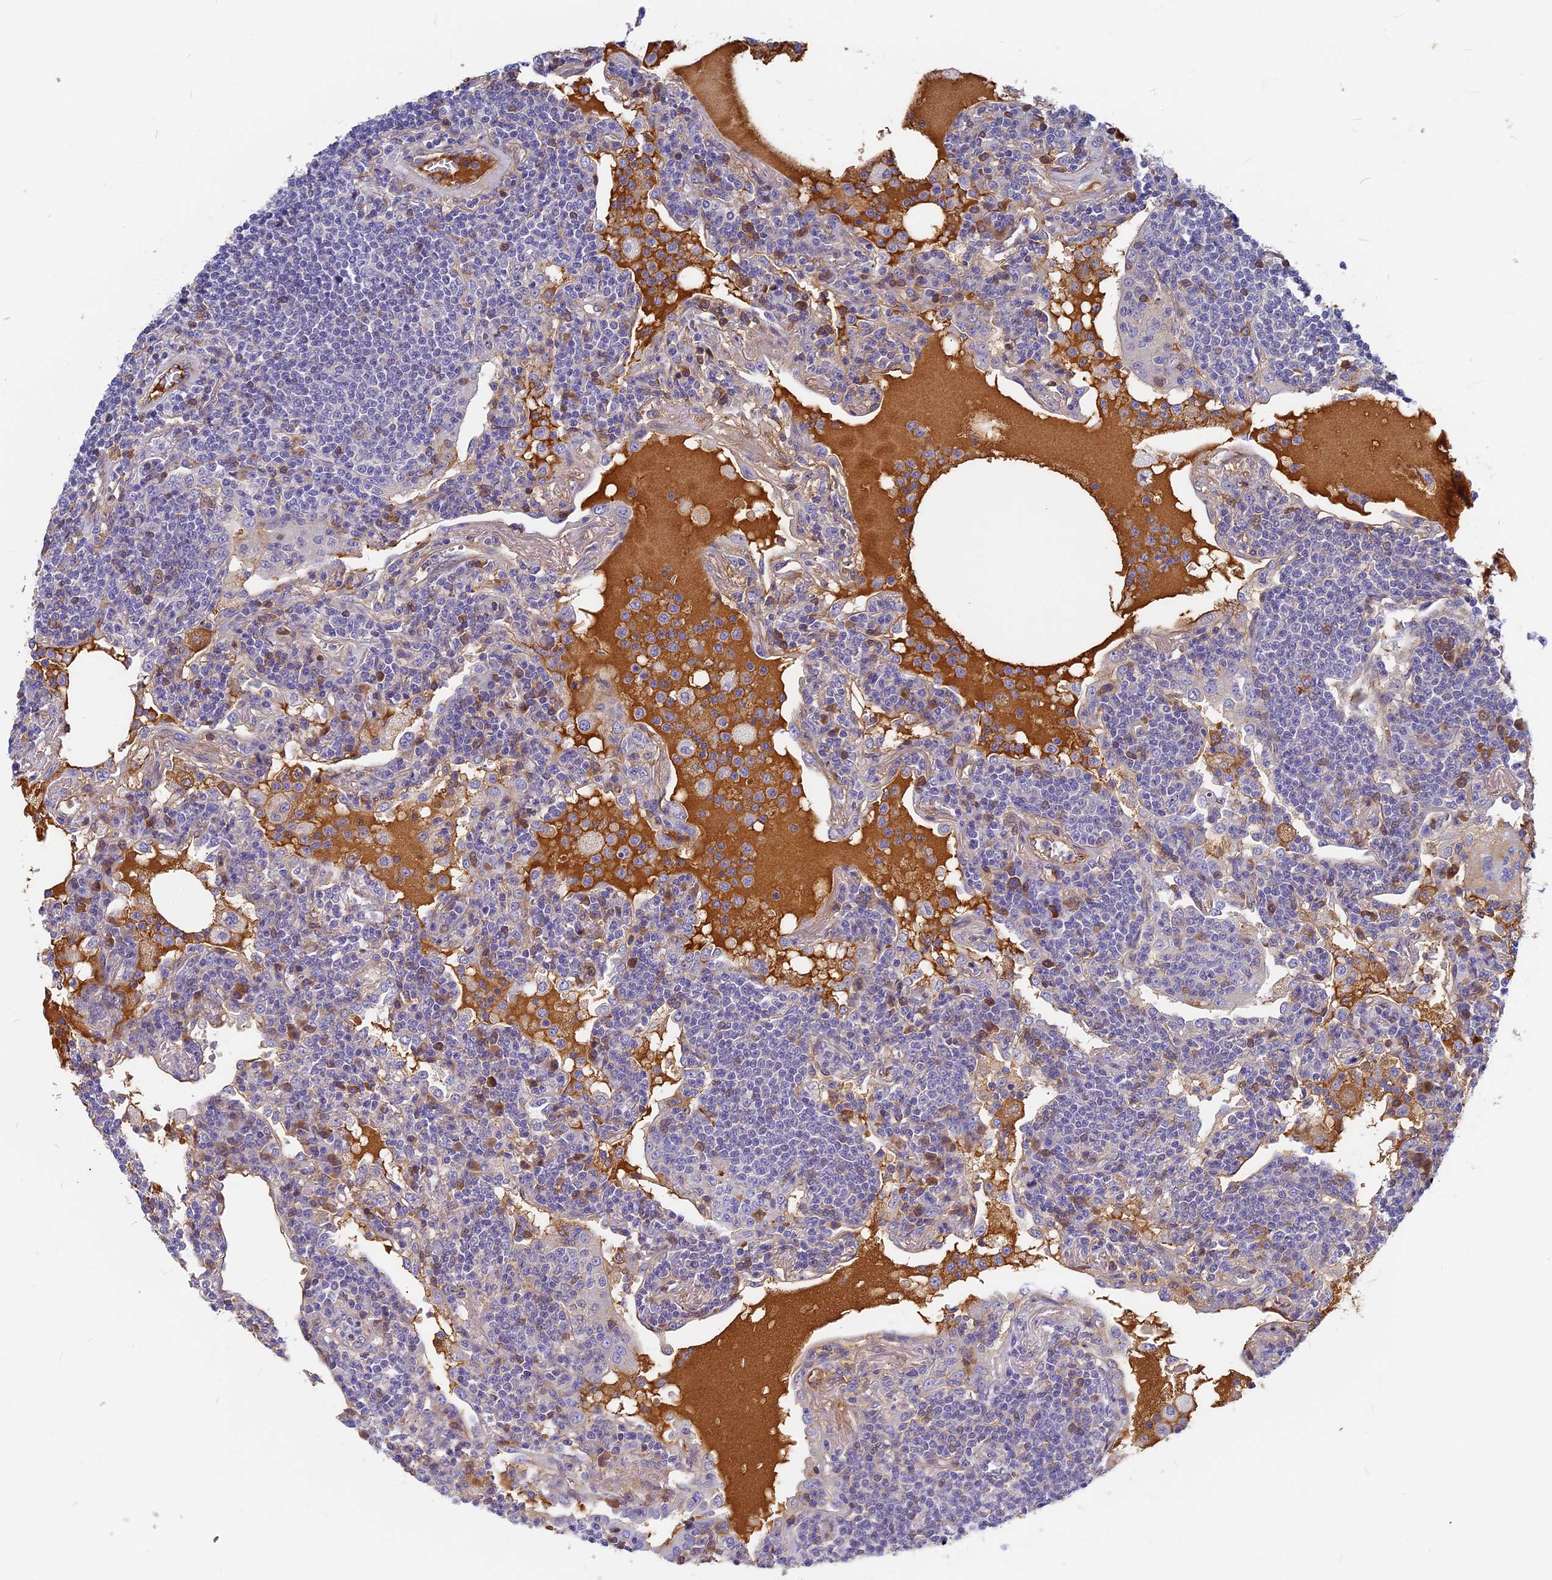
{"staining": {"intensity": "negative", "quantity": "none", "location": "none"}, "tissue": "lymphoma", "cell_type": "Tumor cells", "image_type": "cancer", "snomed": [{"axis": "morphology", "description": "Malignant lymphoma, non-Hodgkin's type, Low grade"}, {"axis": "topography", "description": "Lung"}], "caption": "Micrograph shows no significant protein positivity in tumor cells of malignant lymphoma, non-Hodgkin's type (low-grade).", "gene": "ITIH1", "patient": {"sex": "female", "age": 71}}